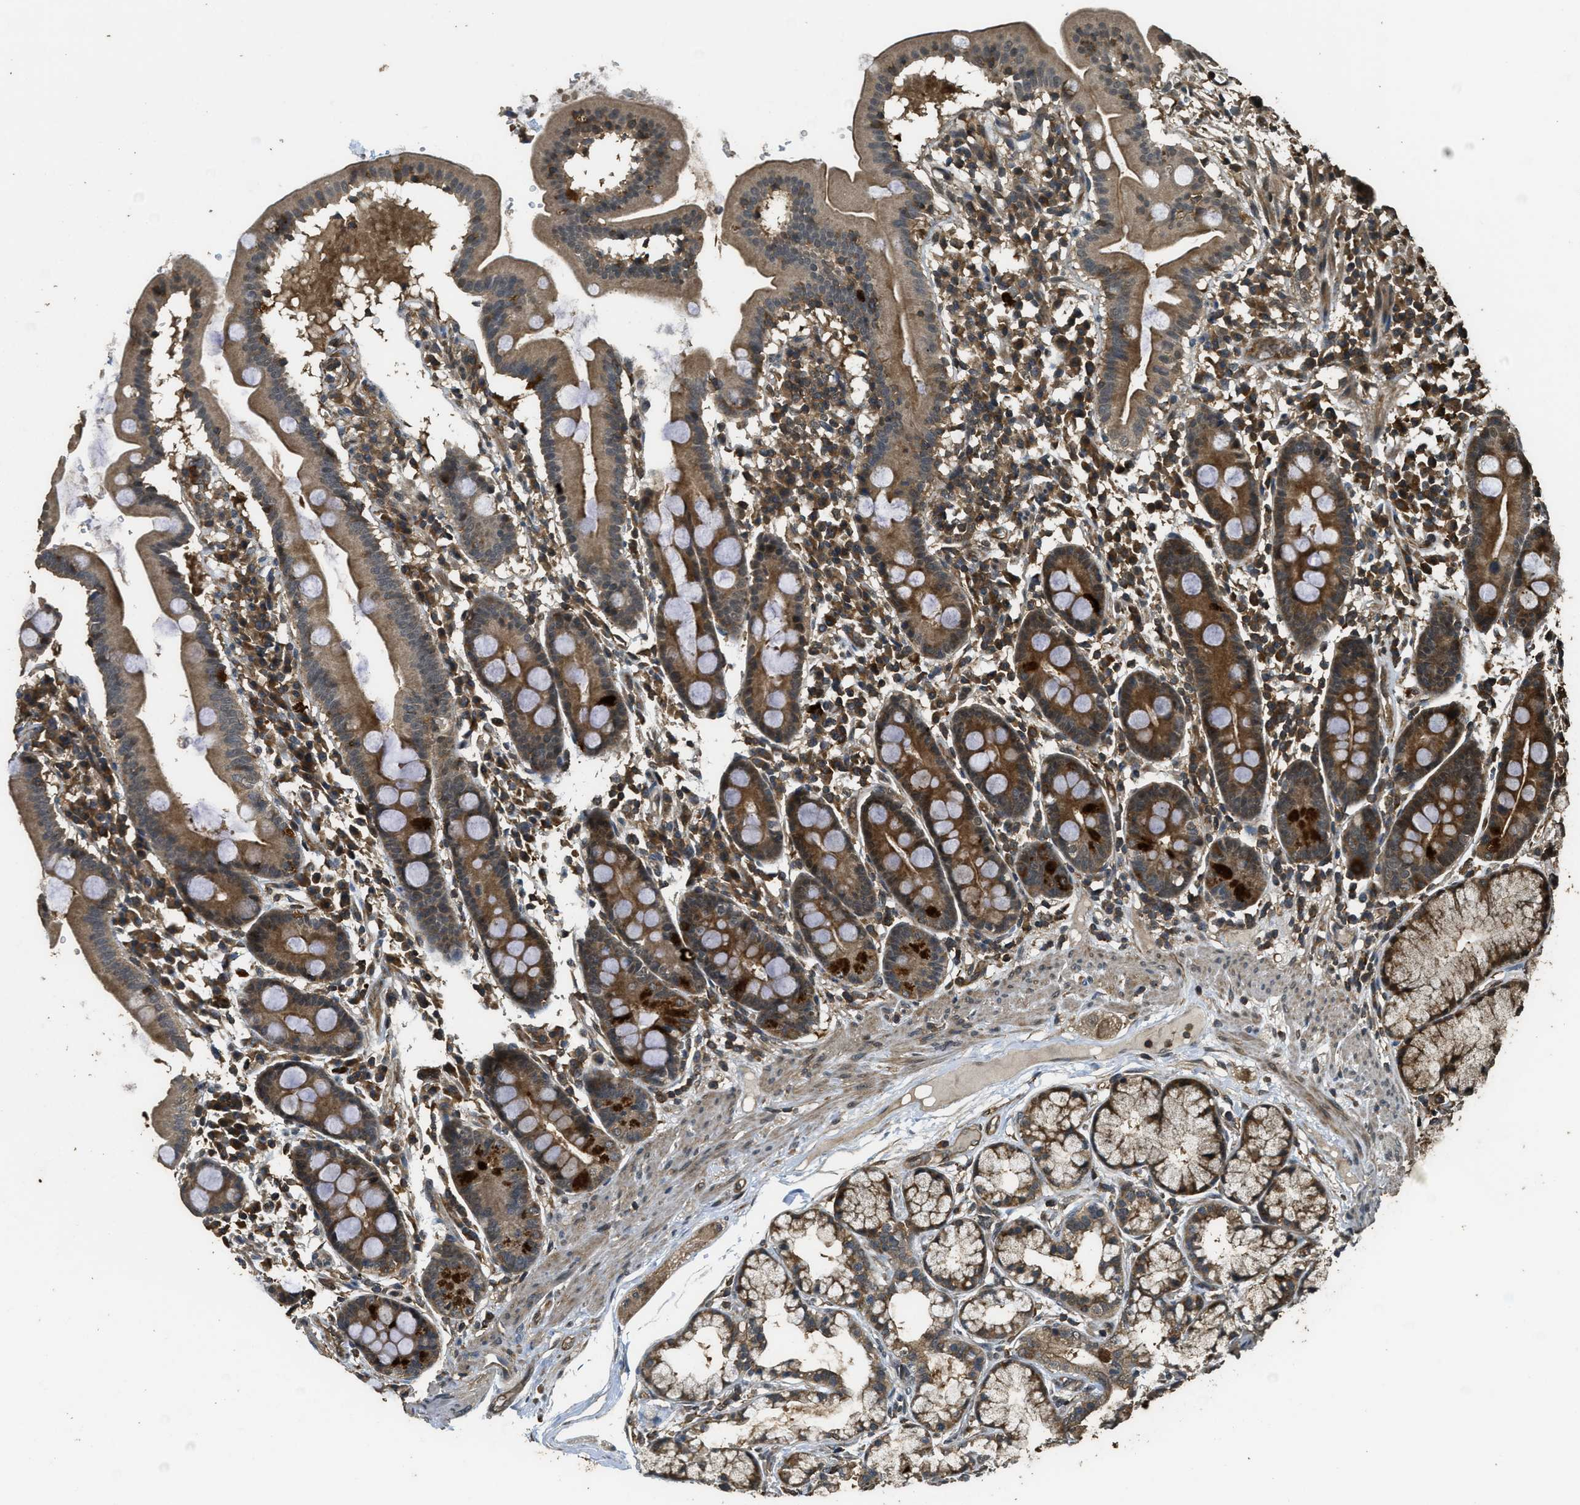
{"staining": {"intensity": "moderate", "quantity": ">75%", "location": "cytoplasmic/membranous"}, "tissue": "duodenum", "cell_type": "Glandular cells", "image_type": "normal", "snomed": [{"axis": "morphology", "description": "Normal tissue, NOS"}, {"axis": "topography", "description": "Duodenum"}], "caption": "Immunohistochemical staining of normal human duodenum exhibits >75% levels of moderate cytoplasmic/membranous protein staining in approximately >75% of glandular cells.", "gene": "PPP6R3", "patient": {"sex": "male", "age": 50}}